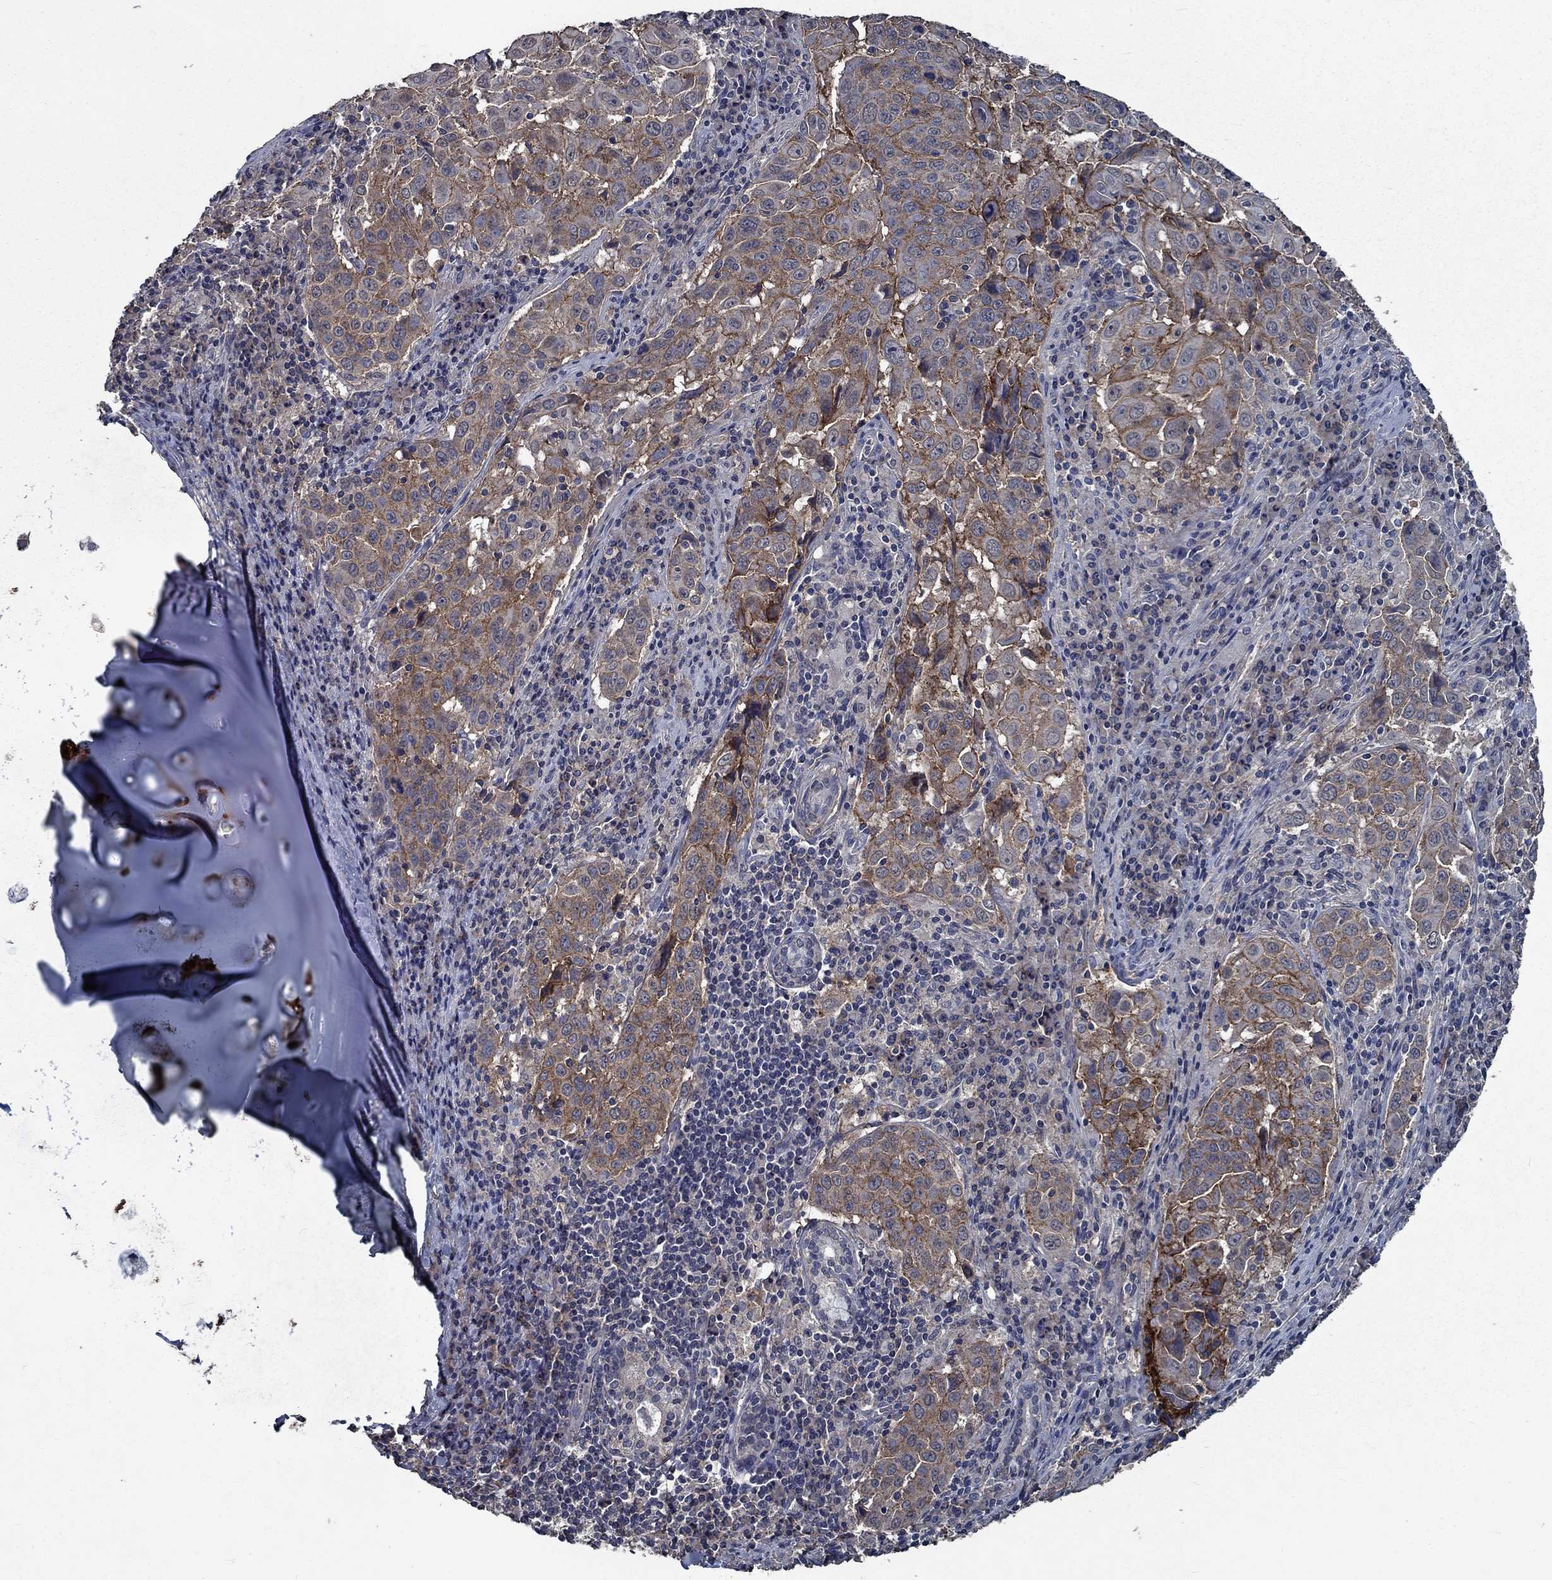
{"staining": {"intensity": "strong", "quantity": "25%-75%", "location": "cytoplasmic/membranous"}, "tissue": "lung cancer", "cell_type": "Tumor cells", "image_type": "cancer", "snomed": [{"axis": "morphology", "description": "Squamous cell carcinoma, NOS"}, {"axis": "topography", "description": "Lung"}], "caption": "Strong cytoplasmic/membranous staining is present in approximately 25%-75% of tumor cells in lung squamous cell carcinoma.", "gene": "SLC44A1", "patient": {"sex": "male", "age": 57}}